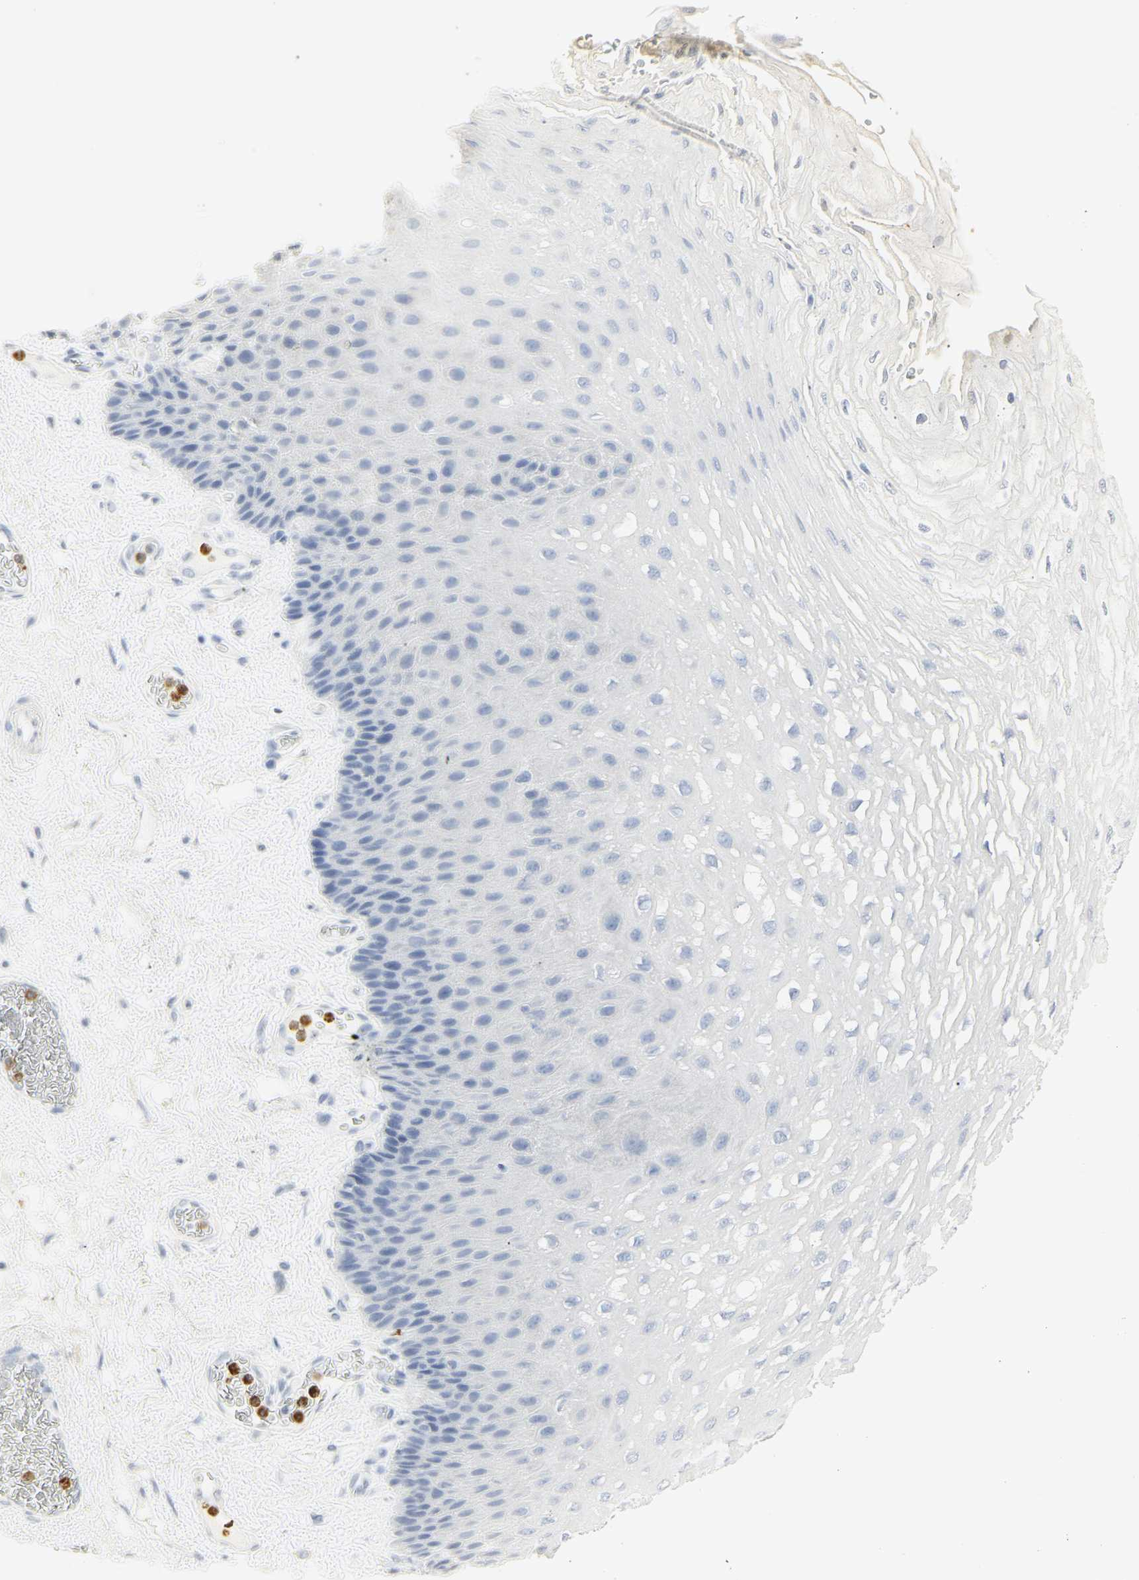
{"staining": {"intensity": "negative", "quantity": "none", "location": "none"}, "tissue": "esophagus", "cell_type": "Squamous epithelial cells", "image_type": "normal", "snomed": [{"axis": "morphology", "description": "Normal tissue, NOS"}, {"axis": "topography", "description": "Esophagus"}], "caption": "This micrograph is of benign esophagus stained with IHC to label a protein in brown with the nuclei are counter-stained blue. There is no expression in squamous epithelial cells.", "gene": "MPO", "patient": {"sex": "female", "age": 72}}